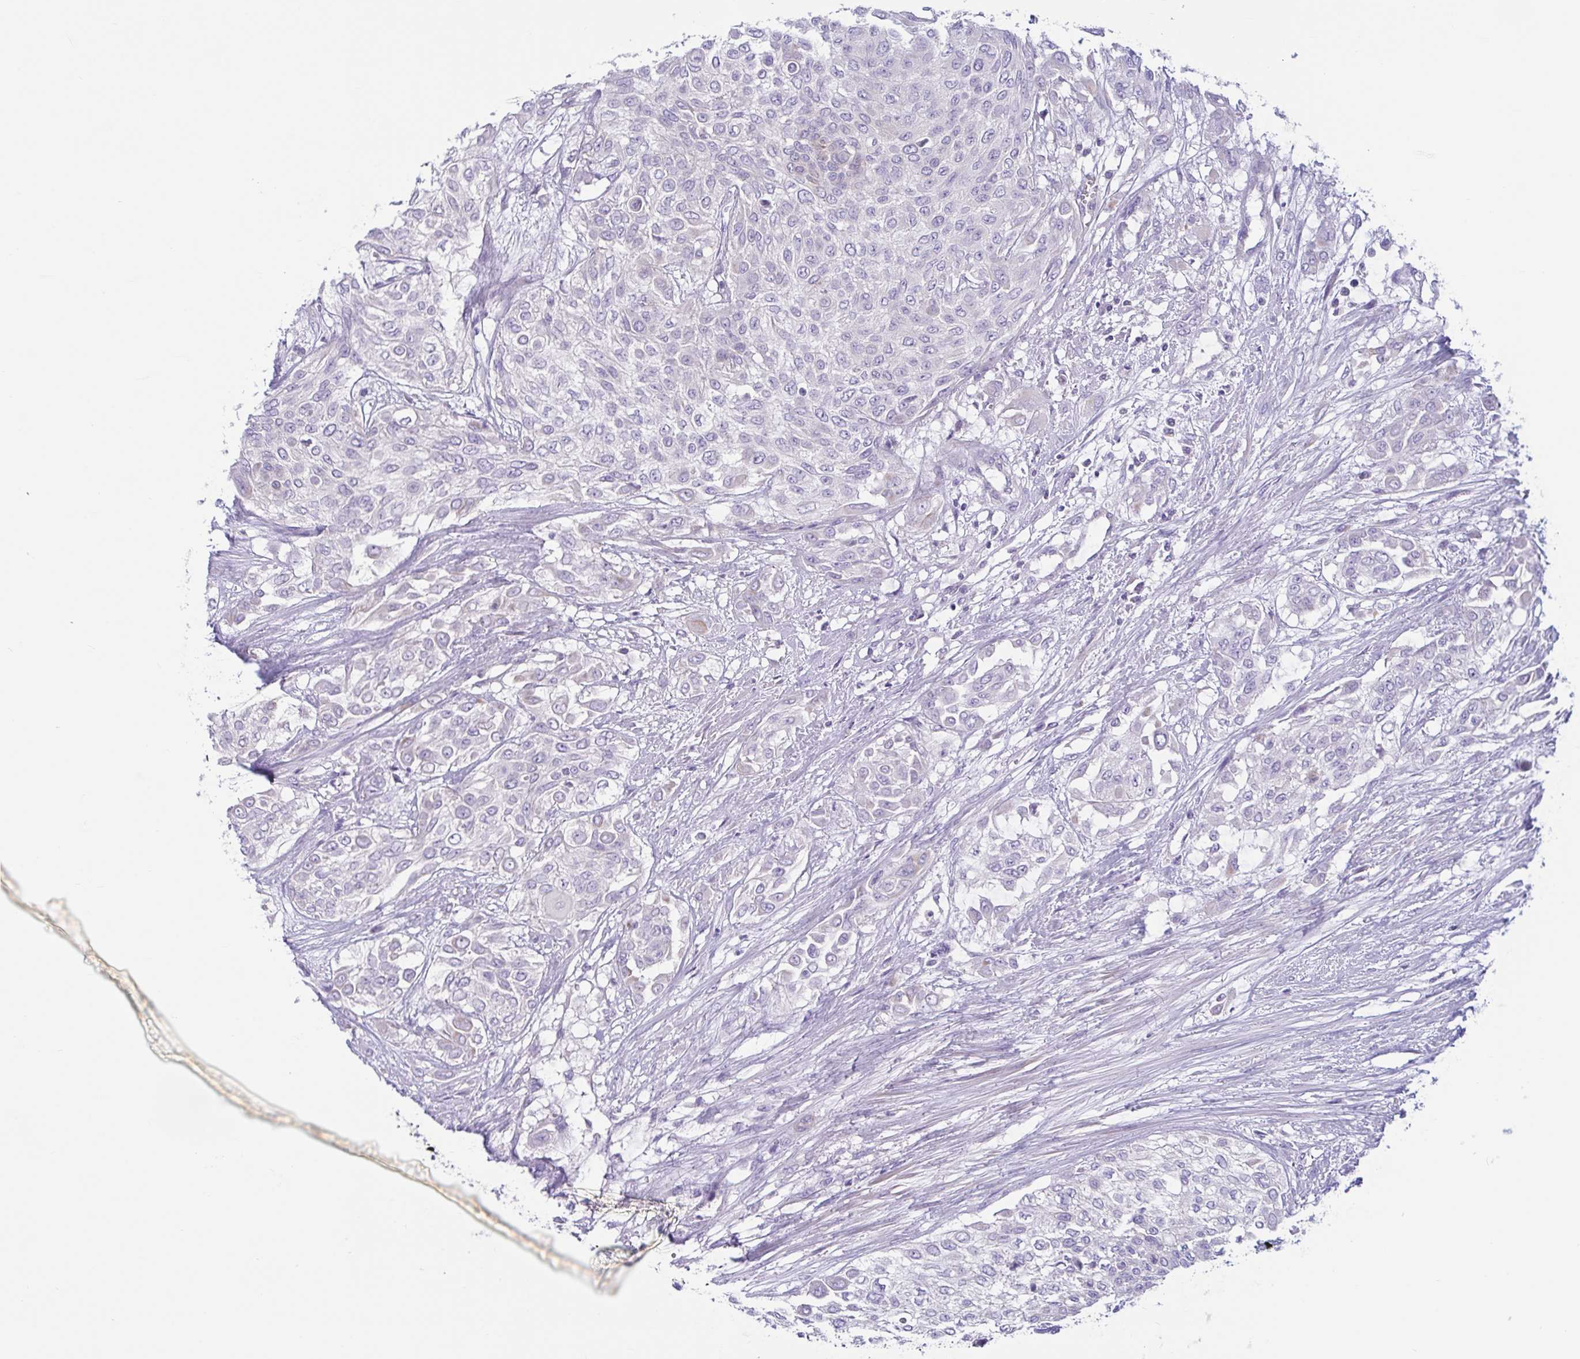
{"staining": {"intensity": "negative", "quantity": "none", "location": "none"}, "tissue": "urothelial cancer", "cell_type": "Tumor cells", "image_type": "cancer", "snomed": [{"axis": "morphology", "description": "Urothelial carcinoma, High grade"}, {"axis": "topography", "description": "Urinary bladder"}], "caption": "The IHC micrograph has no significant positivity in tumor cells of urothelial carcinoma (high-grade) tissue.", "gene": "TNNI2", "patient": {"sex": "male", "age": 57}}